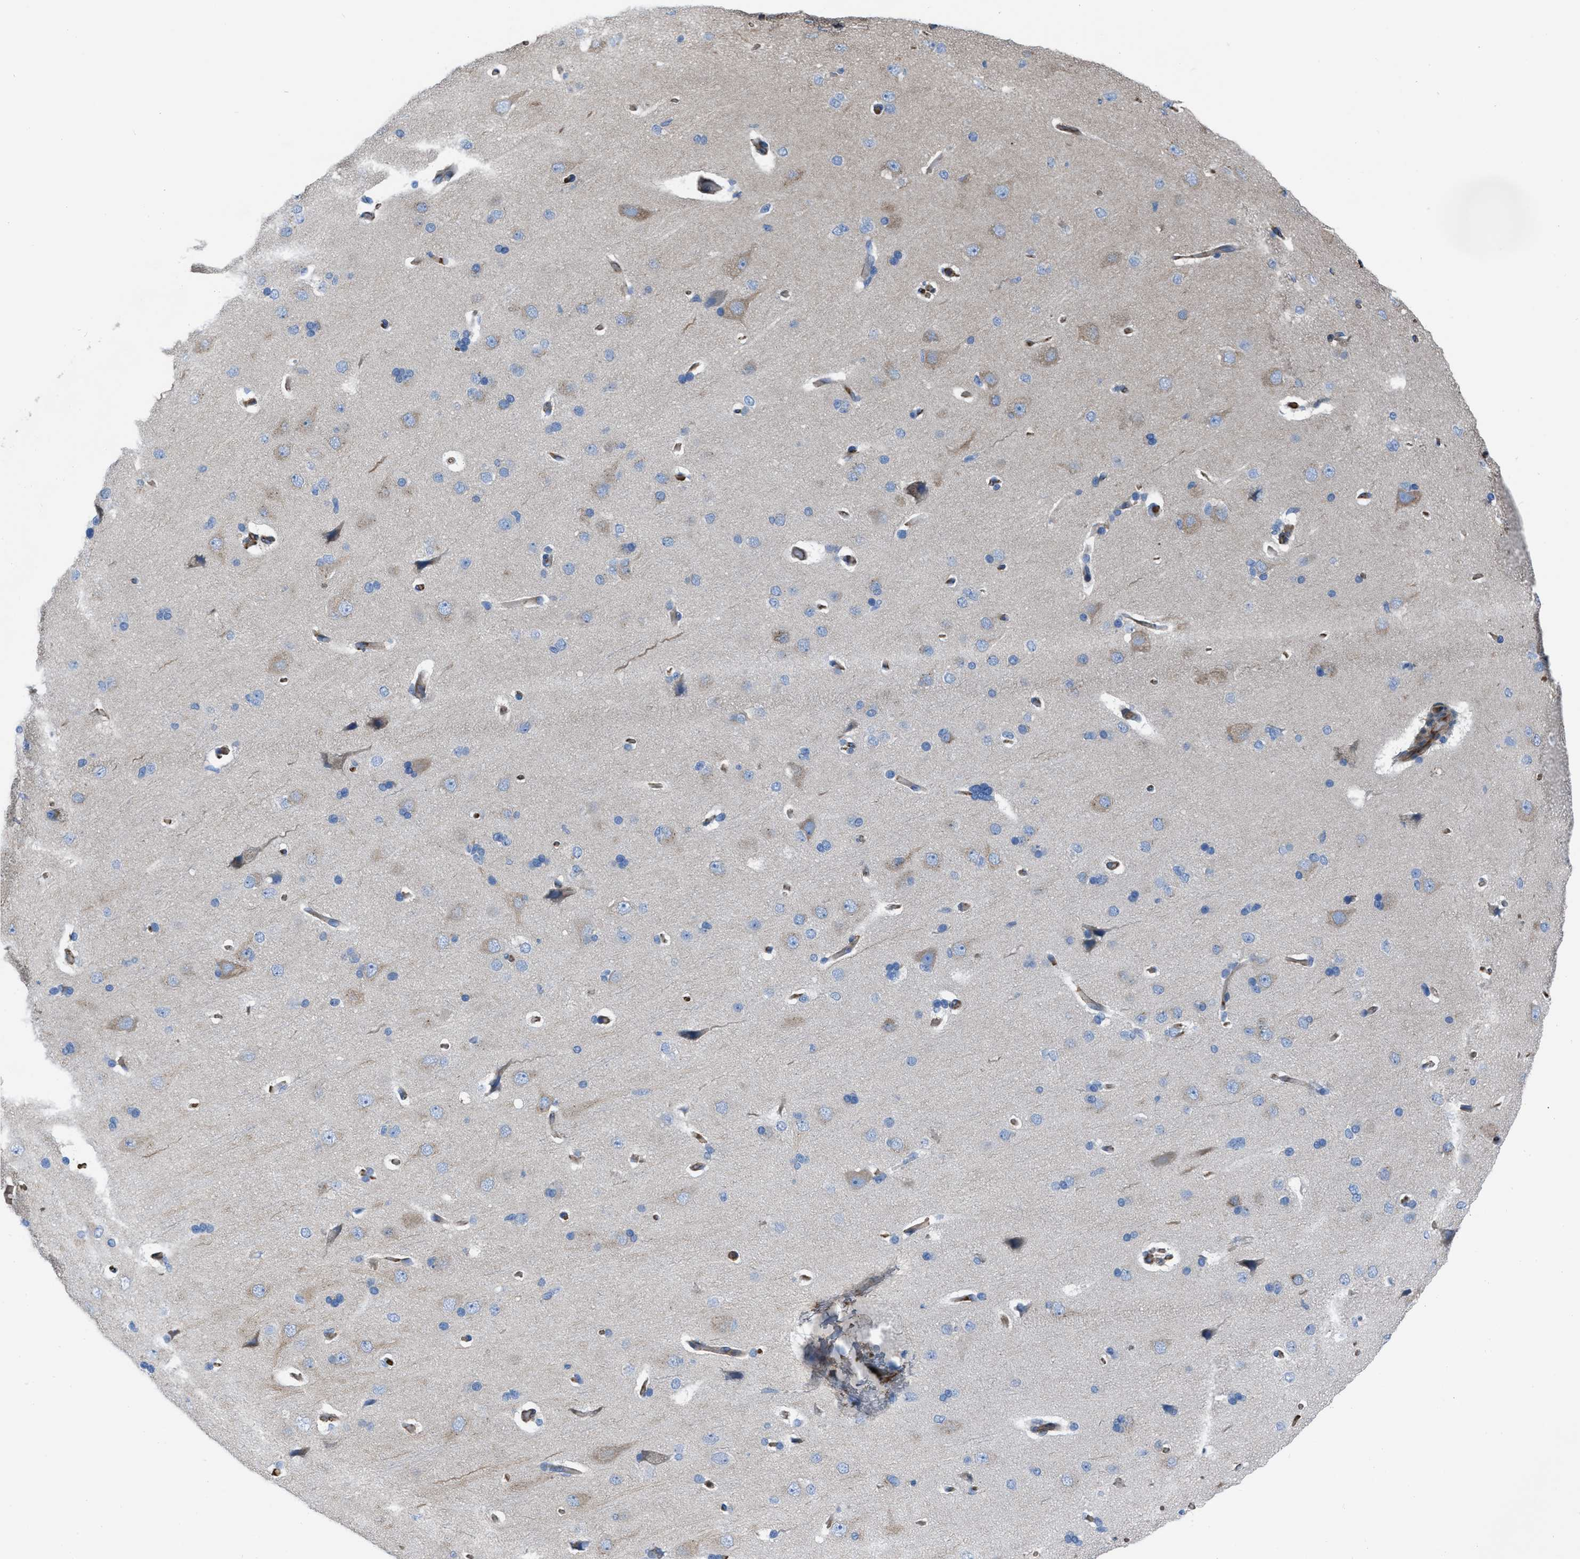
{"staining": {"intensity": "moderate", "quantity": ">75%", "location": "cytoplasmic/membranous"}, "tissue": "cerebral cortex", "cell_type": "Endothelial cells", "image_type": "normal", "snomed": [{"axis": "morphology", "description": "Normal tissue, NOS"}, {"axis": "topography", "description": "Cerebral cortex"}], "caption": "Cerebral cortex stained with immunohistochemistry (IHC) reveals moderate cytoplasmic/membranous staining in approximately >75% of endothelial cells. (DAB (3,3'-diaminobenzidine) IHC, brown staining for protein, blue staining for nuclei).", "gene": "TRIOBP", "patient": {"sex": "male", "age": 62}}